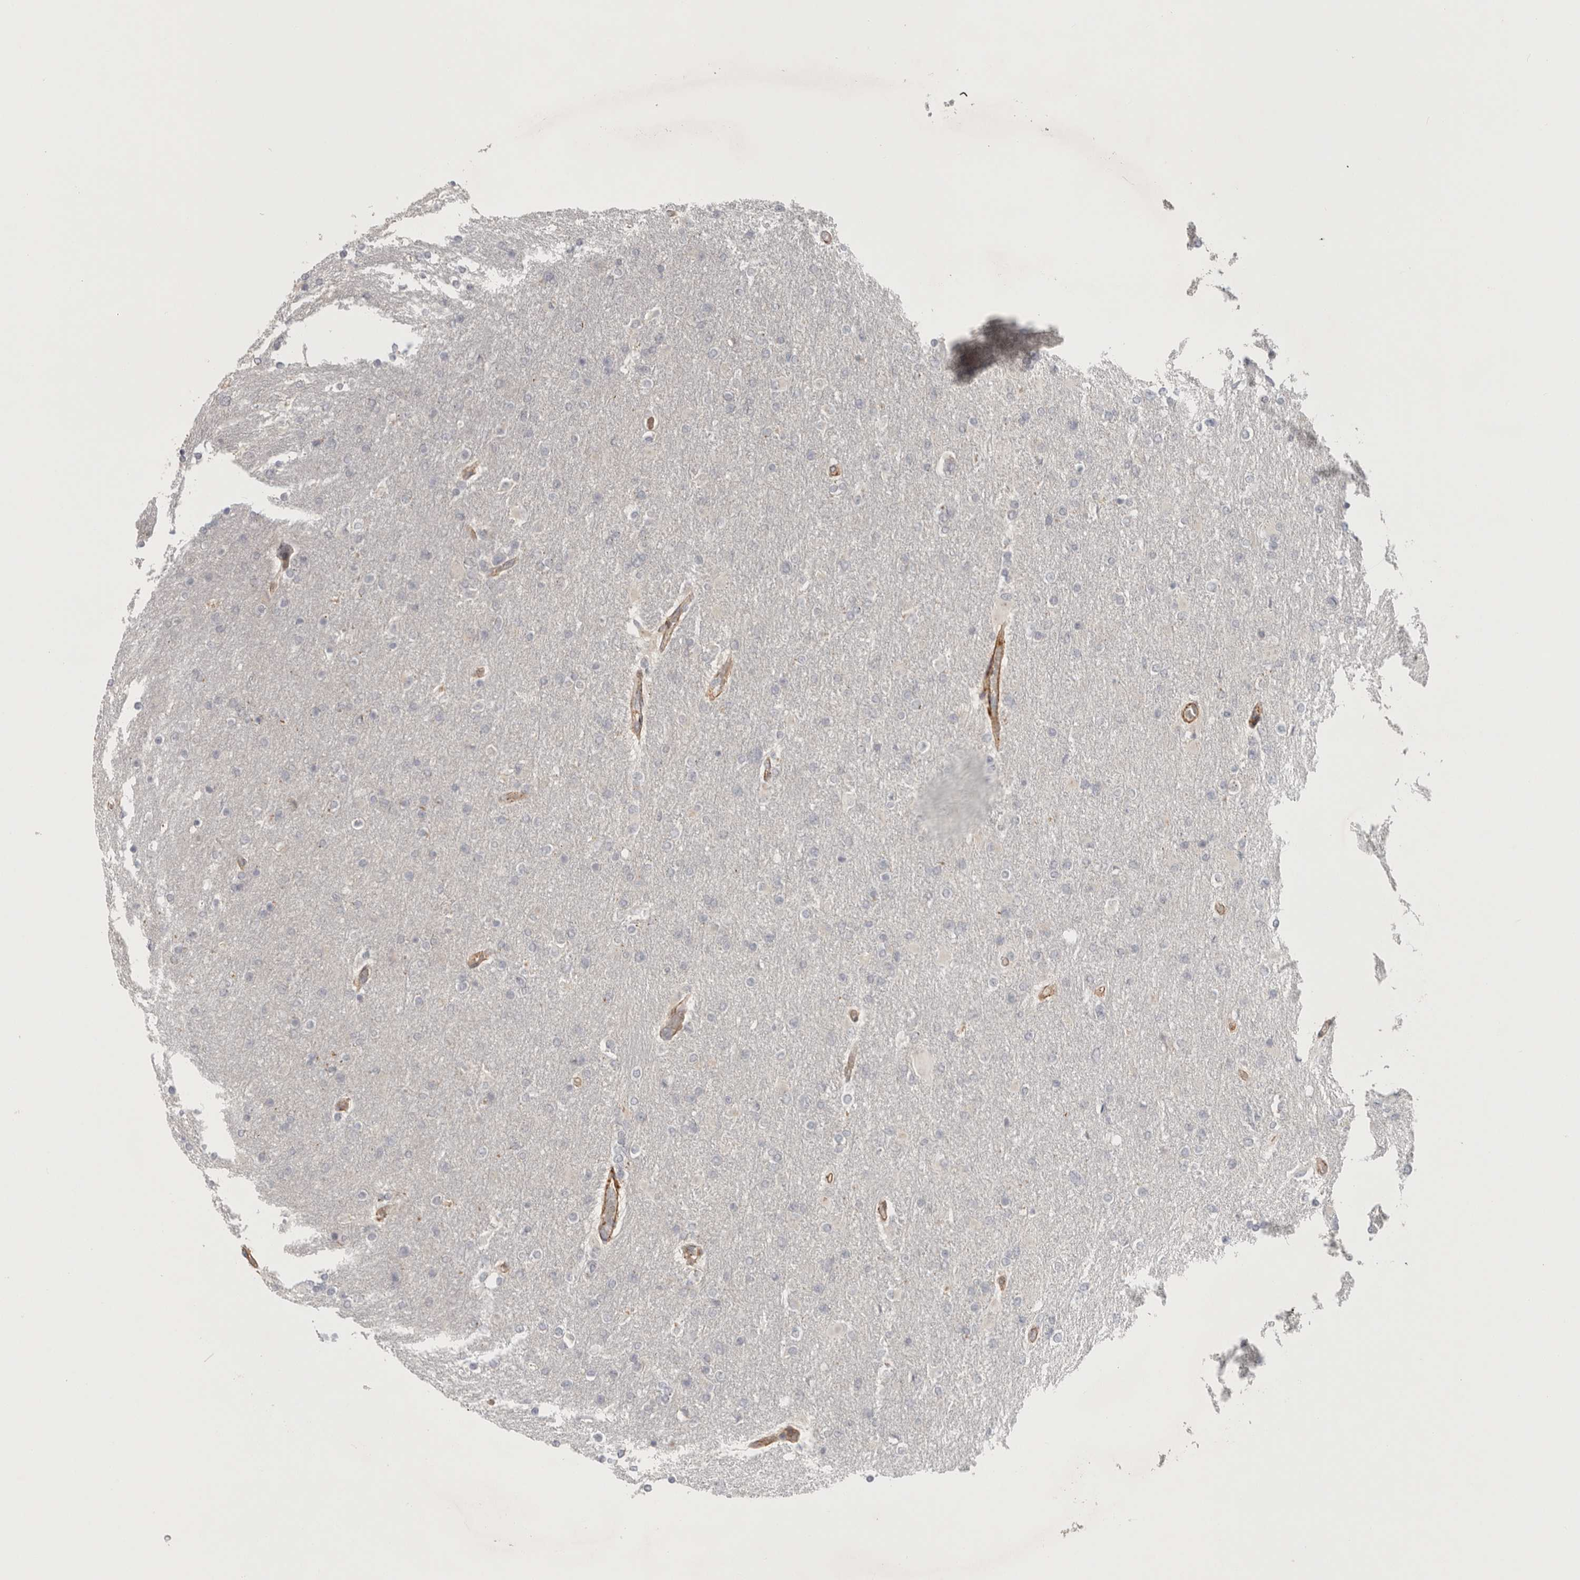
{"staining": {"intensity": "negative", "quantity": "none", "location": "none"}, "tissue": "glioma", "cell_type": "Tumor cells", "image_type": "cancer", "snomed": [{"axis": "morphology", "description": "Glioma, malignant, High grade"}, {"axis": "topography", "description": "Cerebral cortex"}], "caption": "The immunohistochemistry (IHC) photomicrograph has no significant positivity in tumor cells of malignant glioma (high-grade) tissue.", "gene": "LONRF1", "patient": {"sex": "female", "age": 36}}